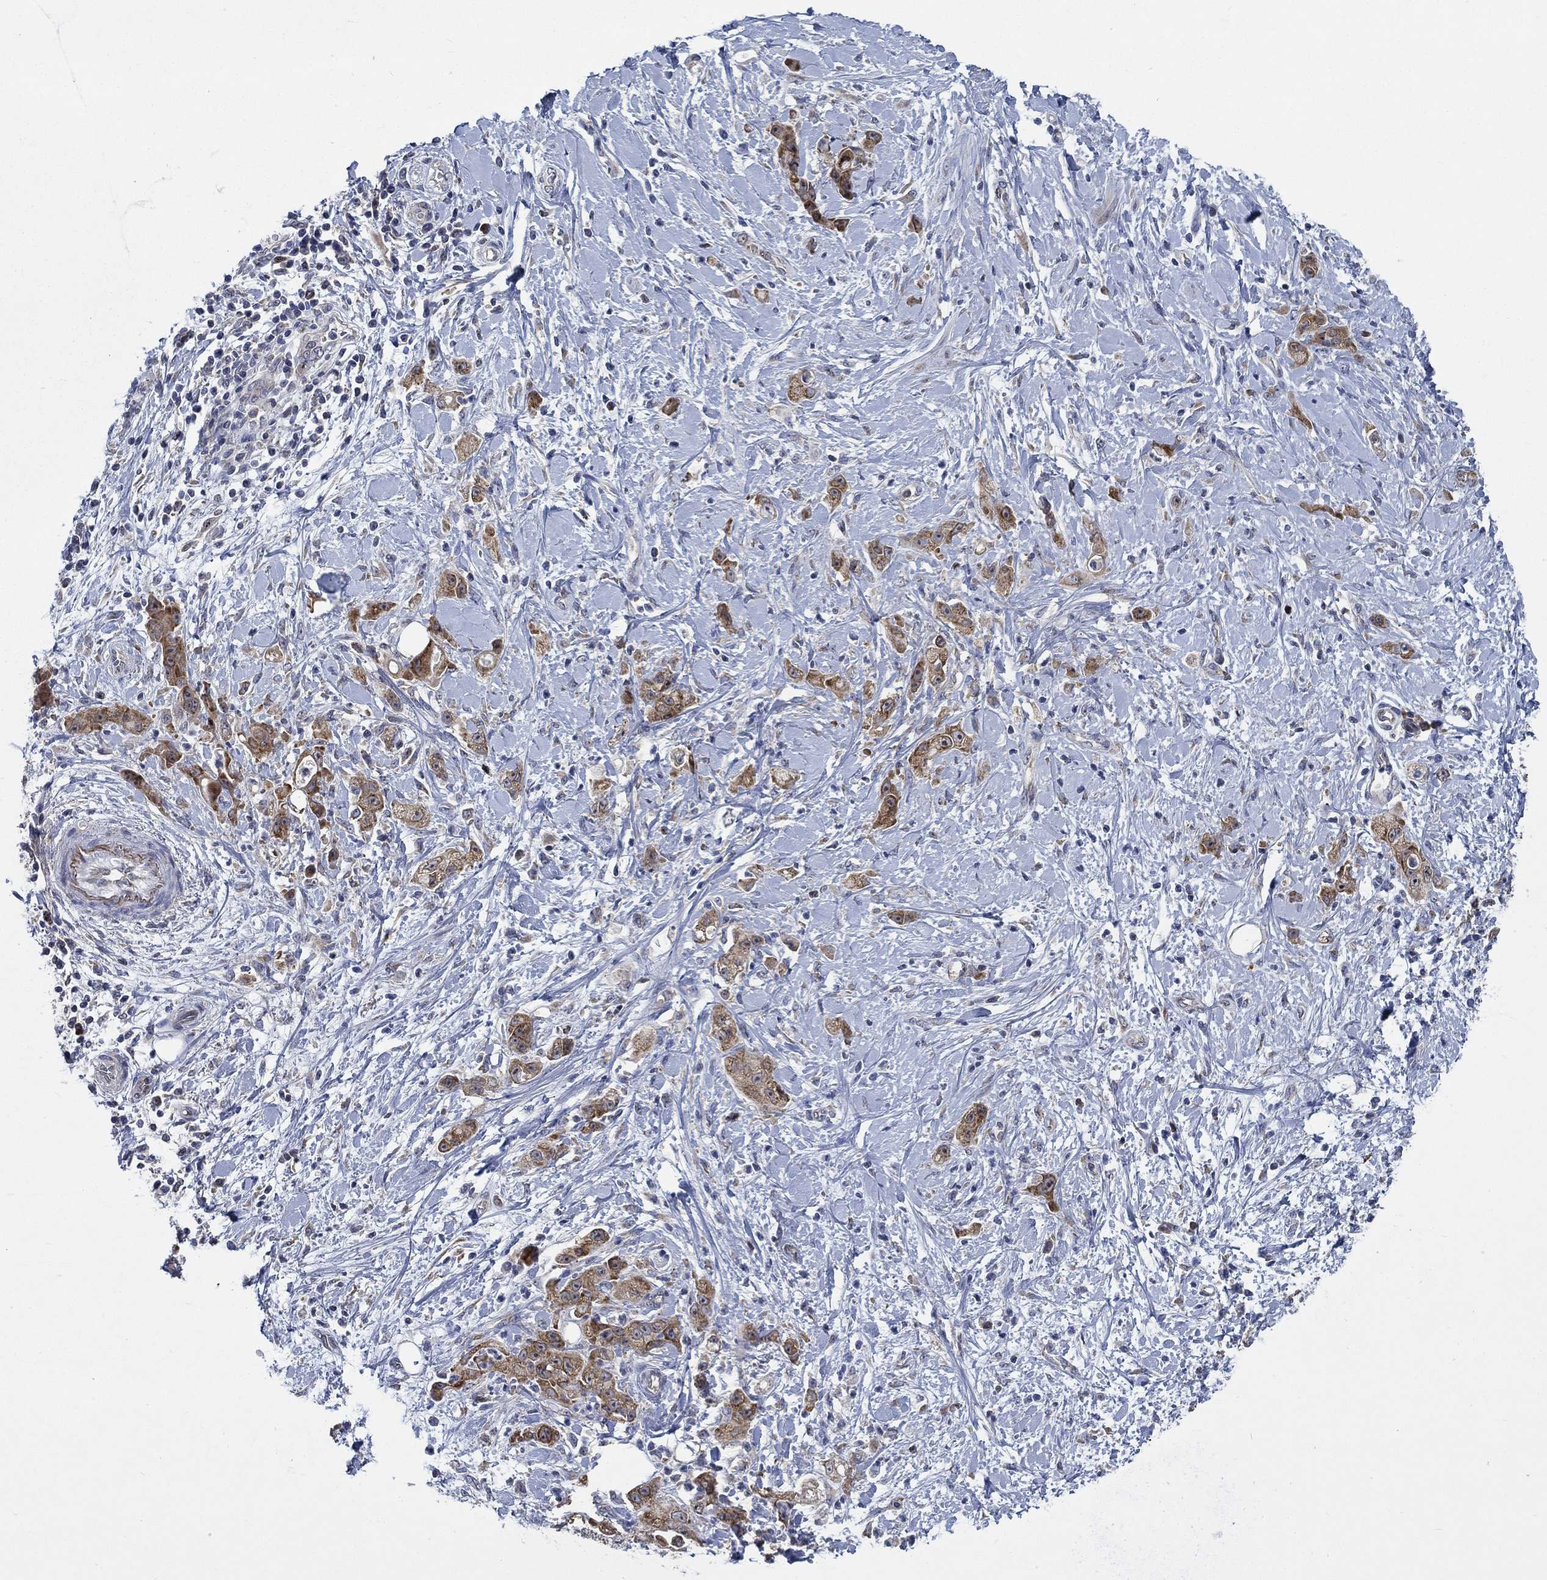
{"staining": {"intensity": "moderate", "quantity": "25%-75%", "location": "cytoplasmic/membranous,nuclear"}, "tissue": "stomach cancer", "cell_type": "Tumor cells", "image_type": "cancer", "snomed": [{"axis": "morphology", "description": "Adenocarcinoma, NOS"}, {"axis": "topography", "description": "Stomach"}], "caption": "Protein analysis of stomach cancer tissue demonstrates moderate cytoplasmic/membranous and nuclear expression in approximately 25%-75% of tumor cells.", "gene": "MMP24", "patient": {"sex": "male", "age": 58}}